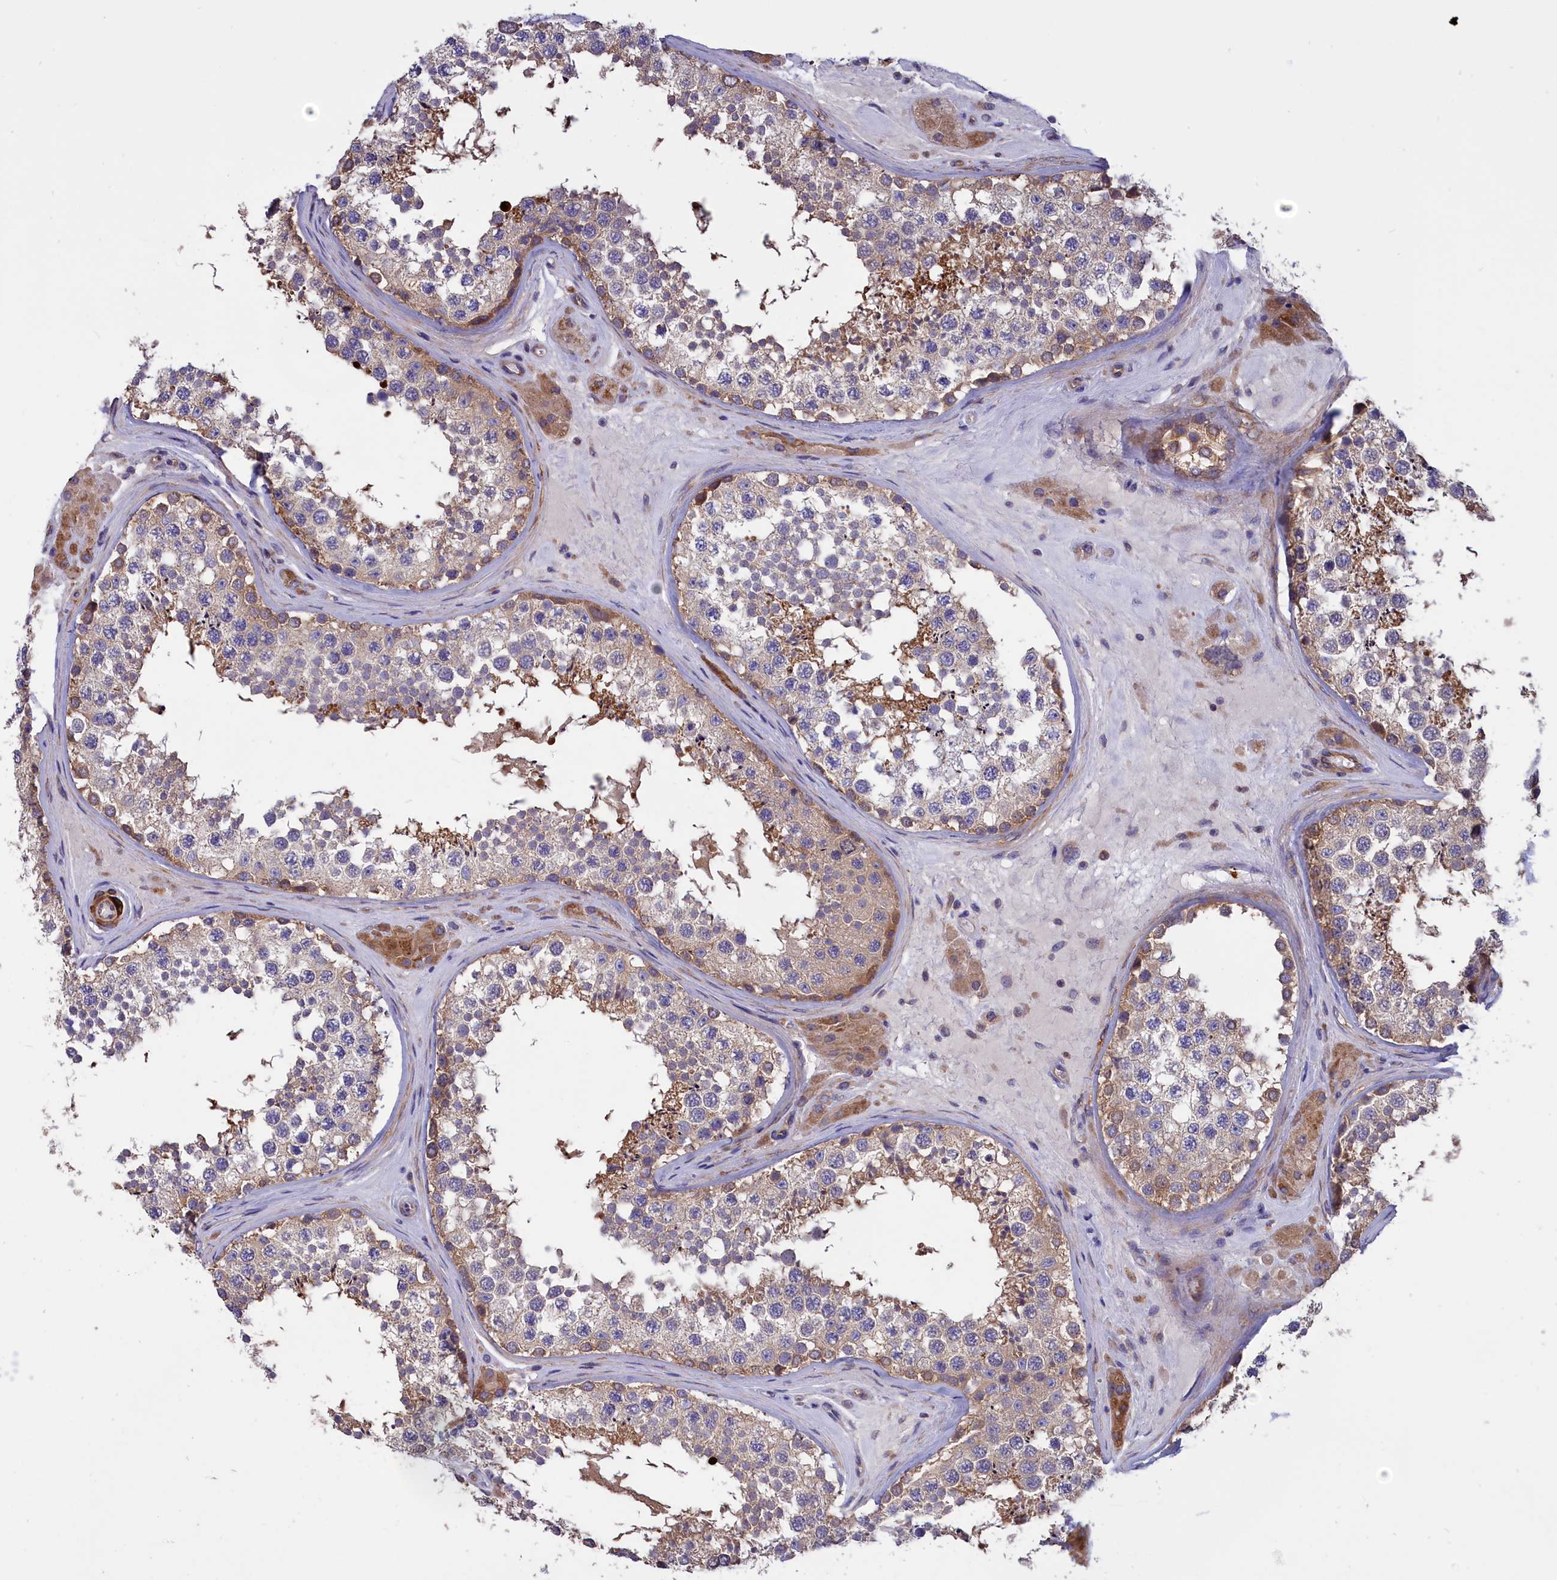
{"staining": {"intensity": "moderate", "quantity": "<25%", "location": "cytoplasmic/membranous"}, "tissue": "testis", "cell_type": "Cells in seminiferous ducts", "image_type": "normal", "snomed": [{"axis": "morphology", "description": "Normal tissue, NOS"}, {"axis": "topography", "description": "Testis"}], "caption": "Benign testis displays moderate cytoplasmic/membranous staining in about <25% of cells in seminiferous ducts, visualized by immunohistochemistry.", "gene": "AMDHD2", "patient": {"sex": "male", "age": 46}}